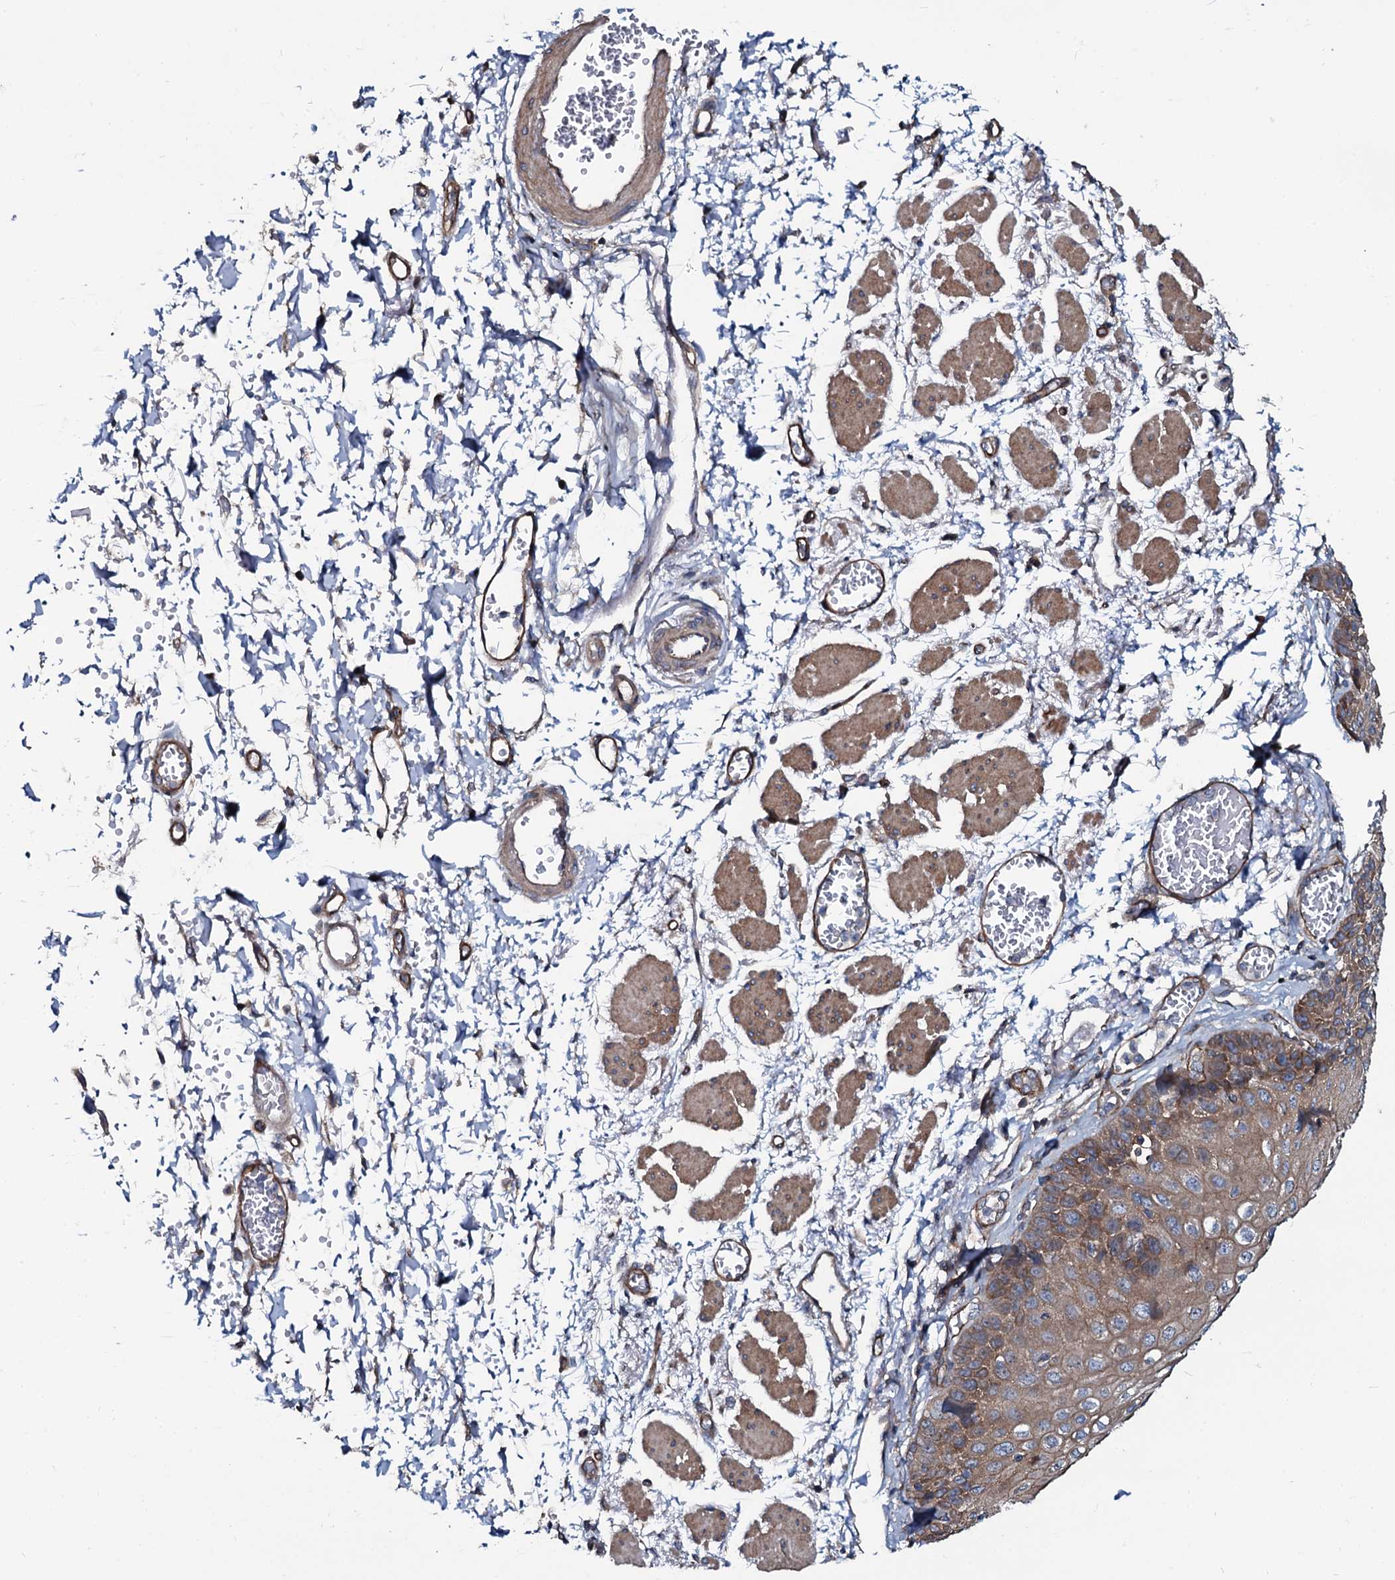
{"staining": {"intensity": "strong", "quantity": "25%-75%", "location": "cytoplasmic/membranous"}, "tissue": "esophagus", "cell_type": "Squamous epithelial cells", "image_type": "normal", "snomed": [{"axis": "morphology", "description": "Normal tissue, NOS"}, {"axis": "topography", "description": "Esophagus"}], "caption": "A brown stain shows strong cytoplasmic/membranous staining of a protein in squamous epithelial cells of benign esophagus. (IHC, brightfield microscopy, high magnification).", "gene": "USPL1", "patient": {"sex": "male", "age": 81}}